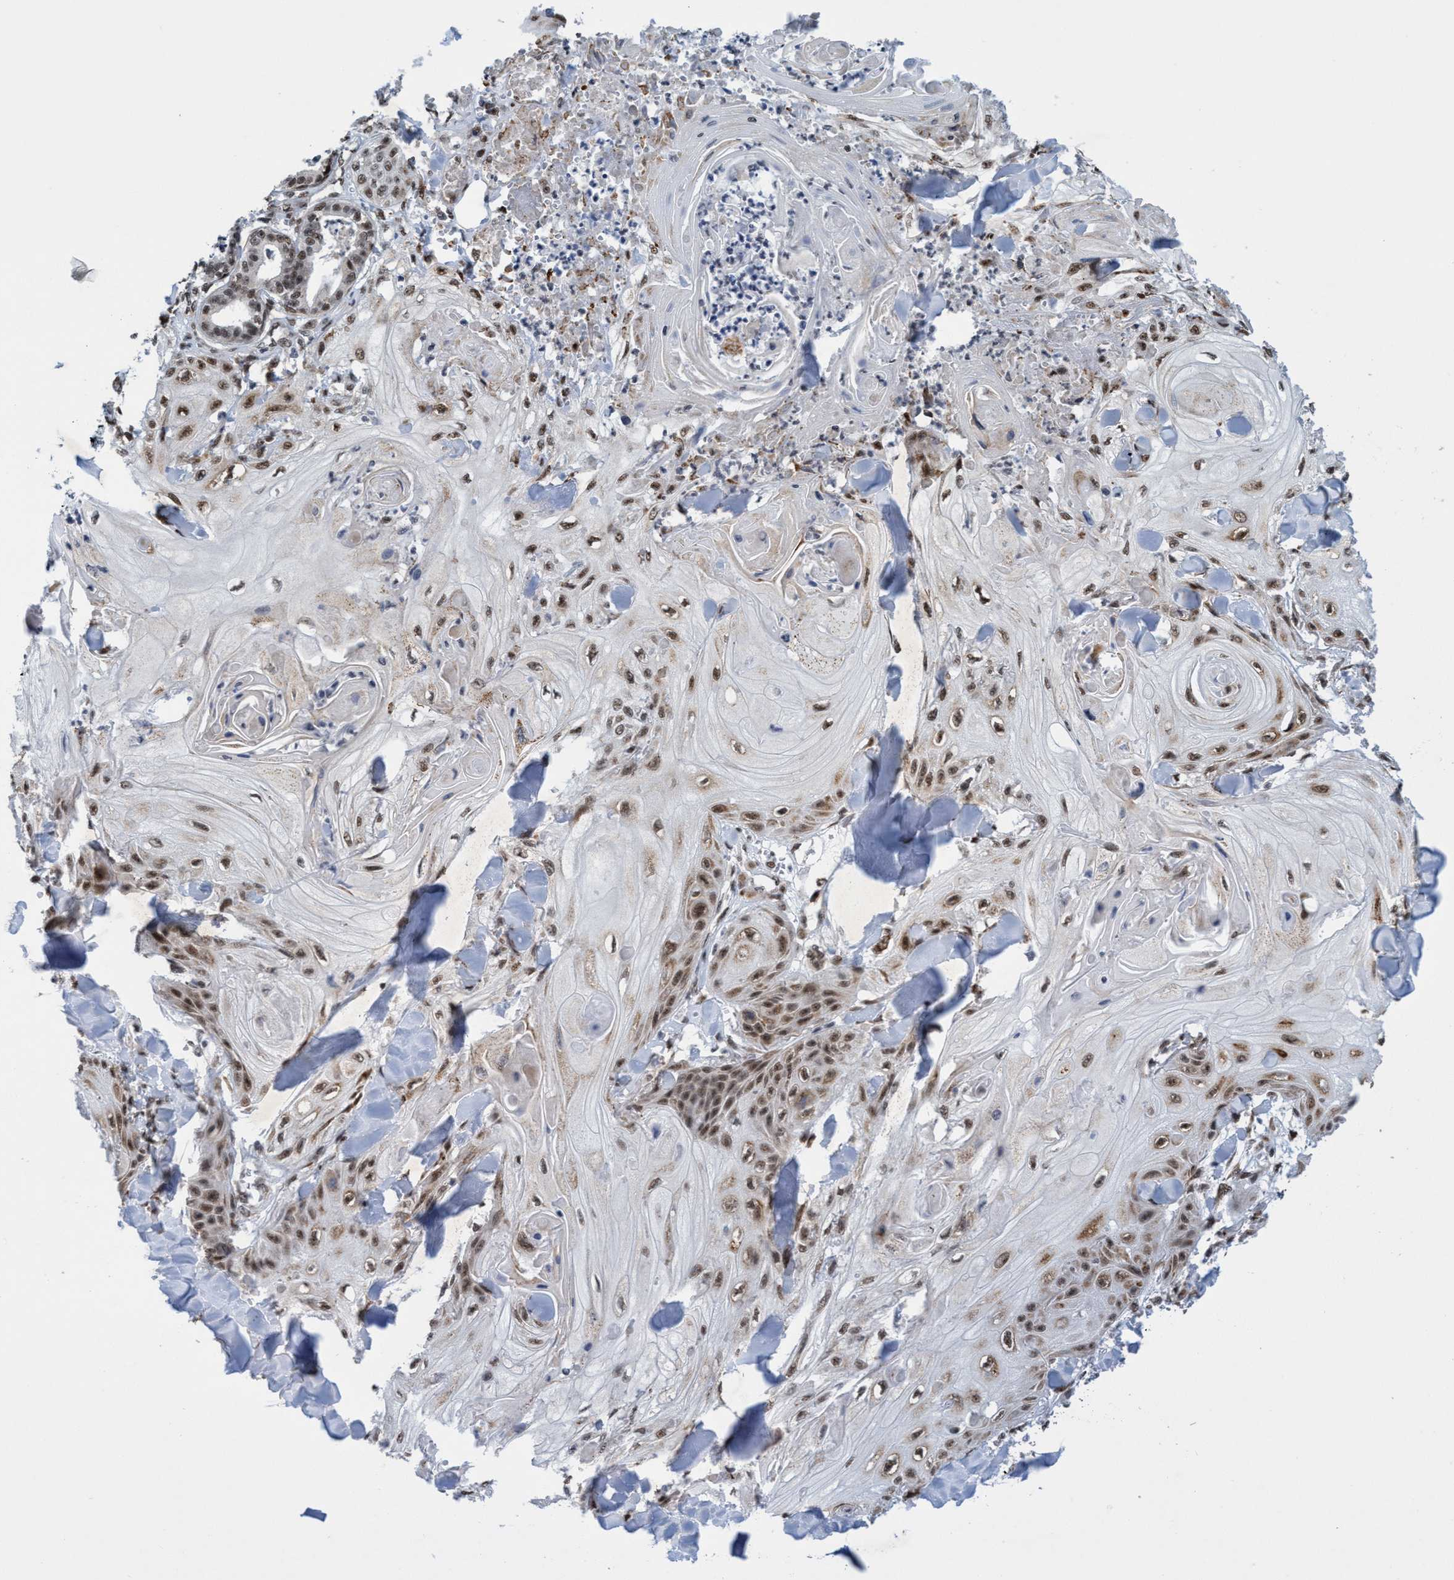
{"staining": {"intensity": "moderate", "quantity": ">75%", "location": "cytoplasmic/membranous,nuclear"}, "tissue": "skin cancer", "cell_type": "Tumor cells", "image_type": "cancer", "snomed": [{"axis": "morphology", "description": "Squamous cell carcinoma, NOS"}, {"axis": "topography", "description": "Skin"}], "caption": "A medium amount of moderate cytoplasmic/membranous and nuclear positivity is appreciated in about >75% of tumor cells in skin cancer tissue.", "gene": "GLT6D1", "patient": {"sex": "male", "age": 74}}